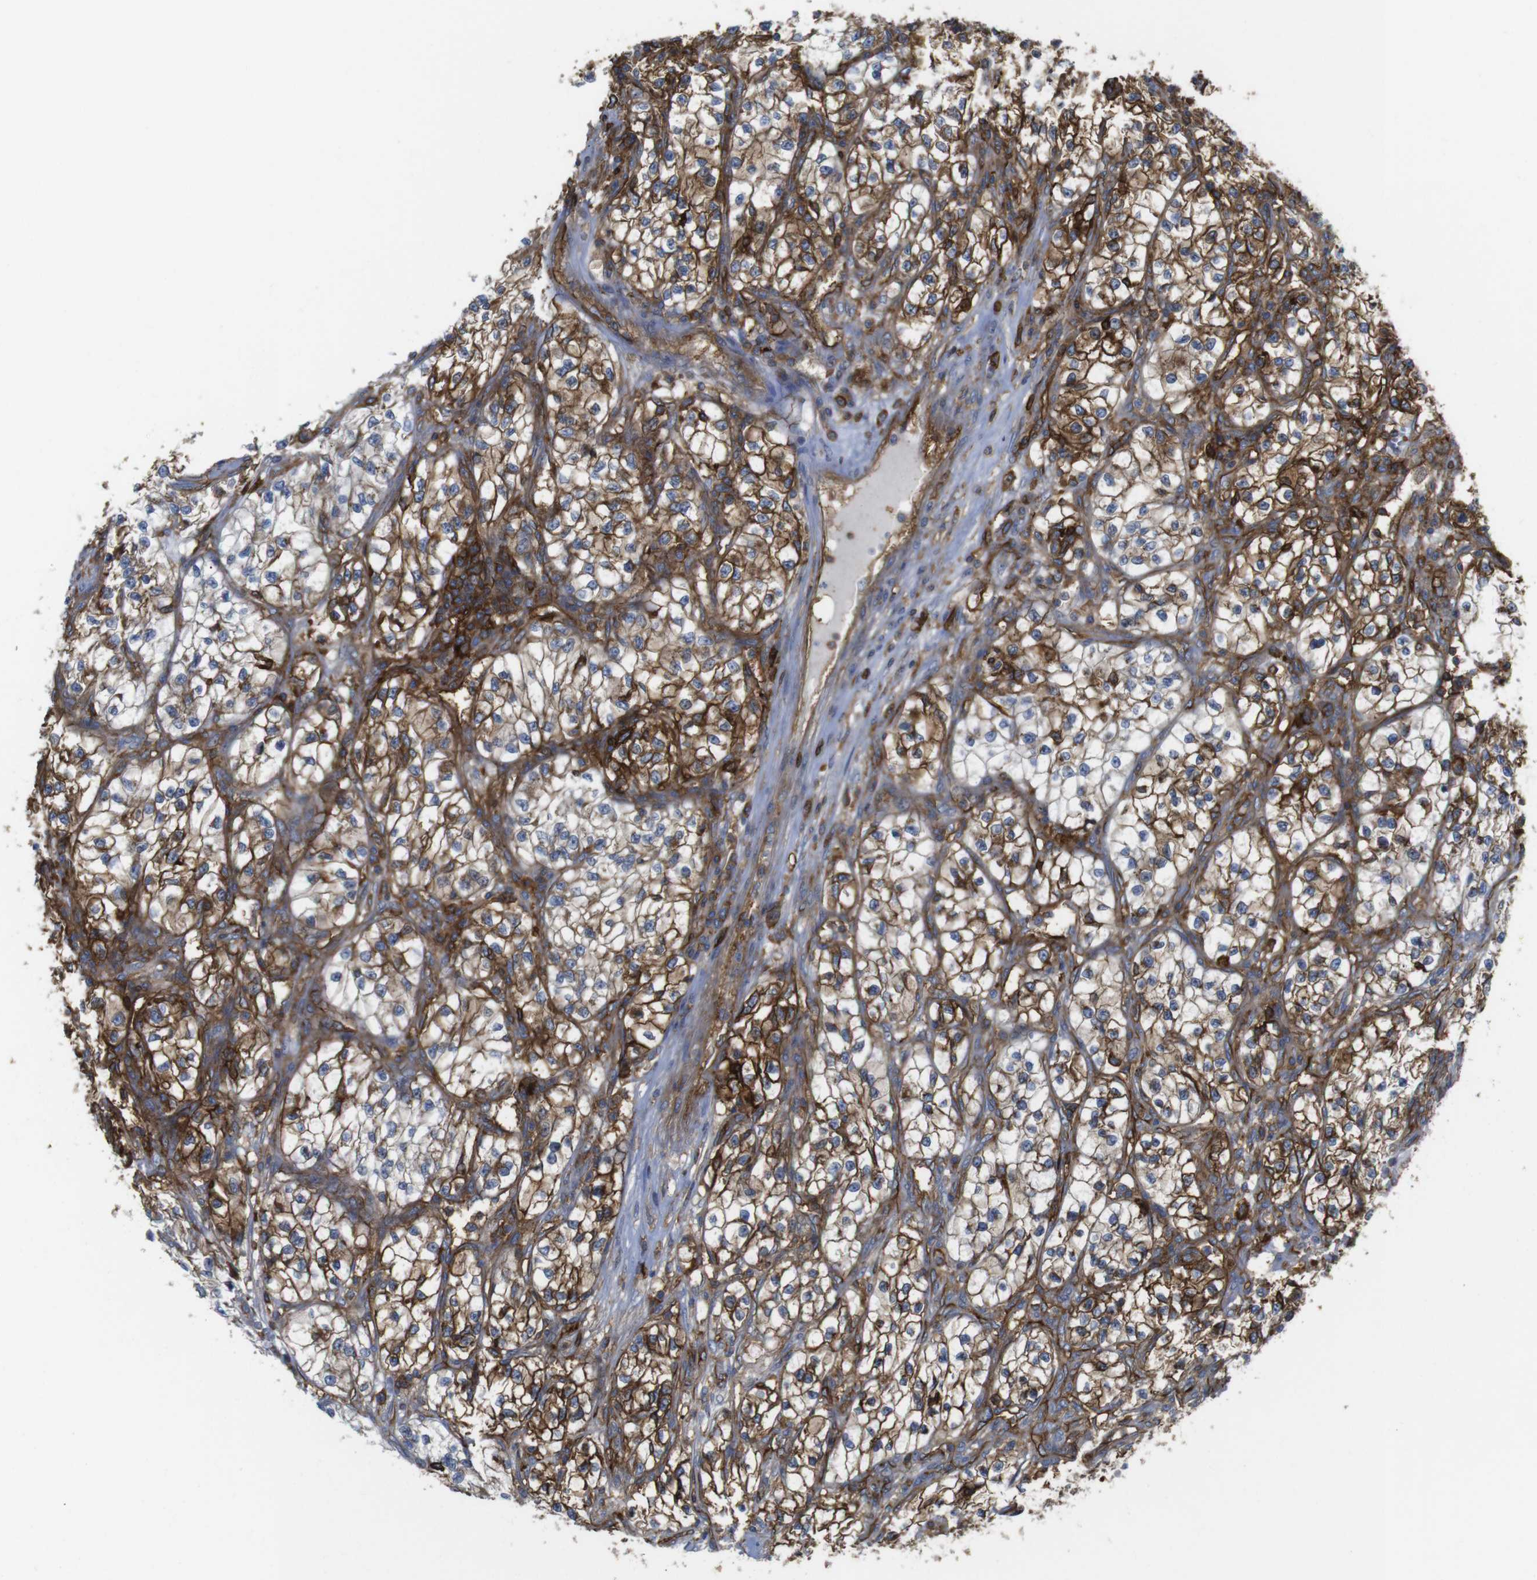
{"staining": {"intensity": "strong", "quantity": ">75%", "location": "cytoplasmic/membranous"}, "tissue": "renal cancer", "cell_type": "Tumor cells", "image_type": "cancer", "snomed": [{"axis": "morphology", "description": "Adenocarcinoma, NOS"}, {"axis": "topography", "description": "Kidney"}], "caption": "Immunohistochemical staining of human renal adenocarcinoma demonstrates high levels of strong cytoplasmic/membranous expression in approximately >75% of tumor cells. The protein of interest is shown in brown color, while the nuclei are stained blue.", "gene": "CCR6", "patient": {"sex": "female", "age": 57}}